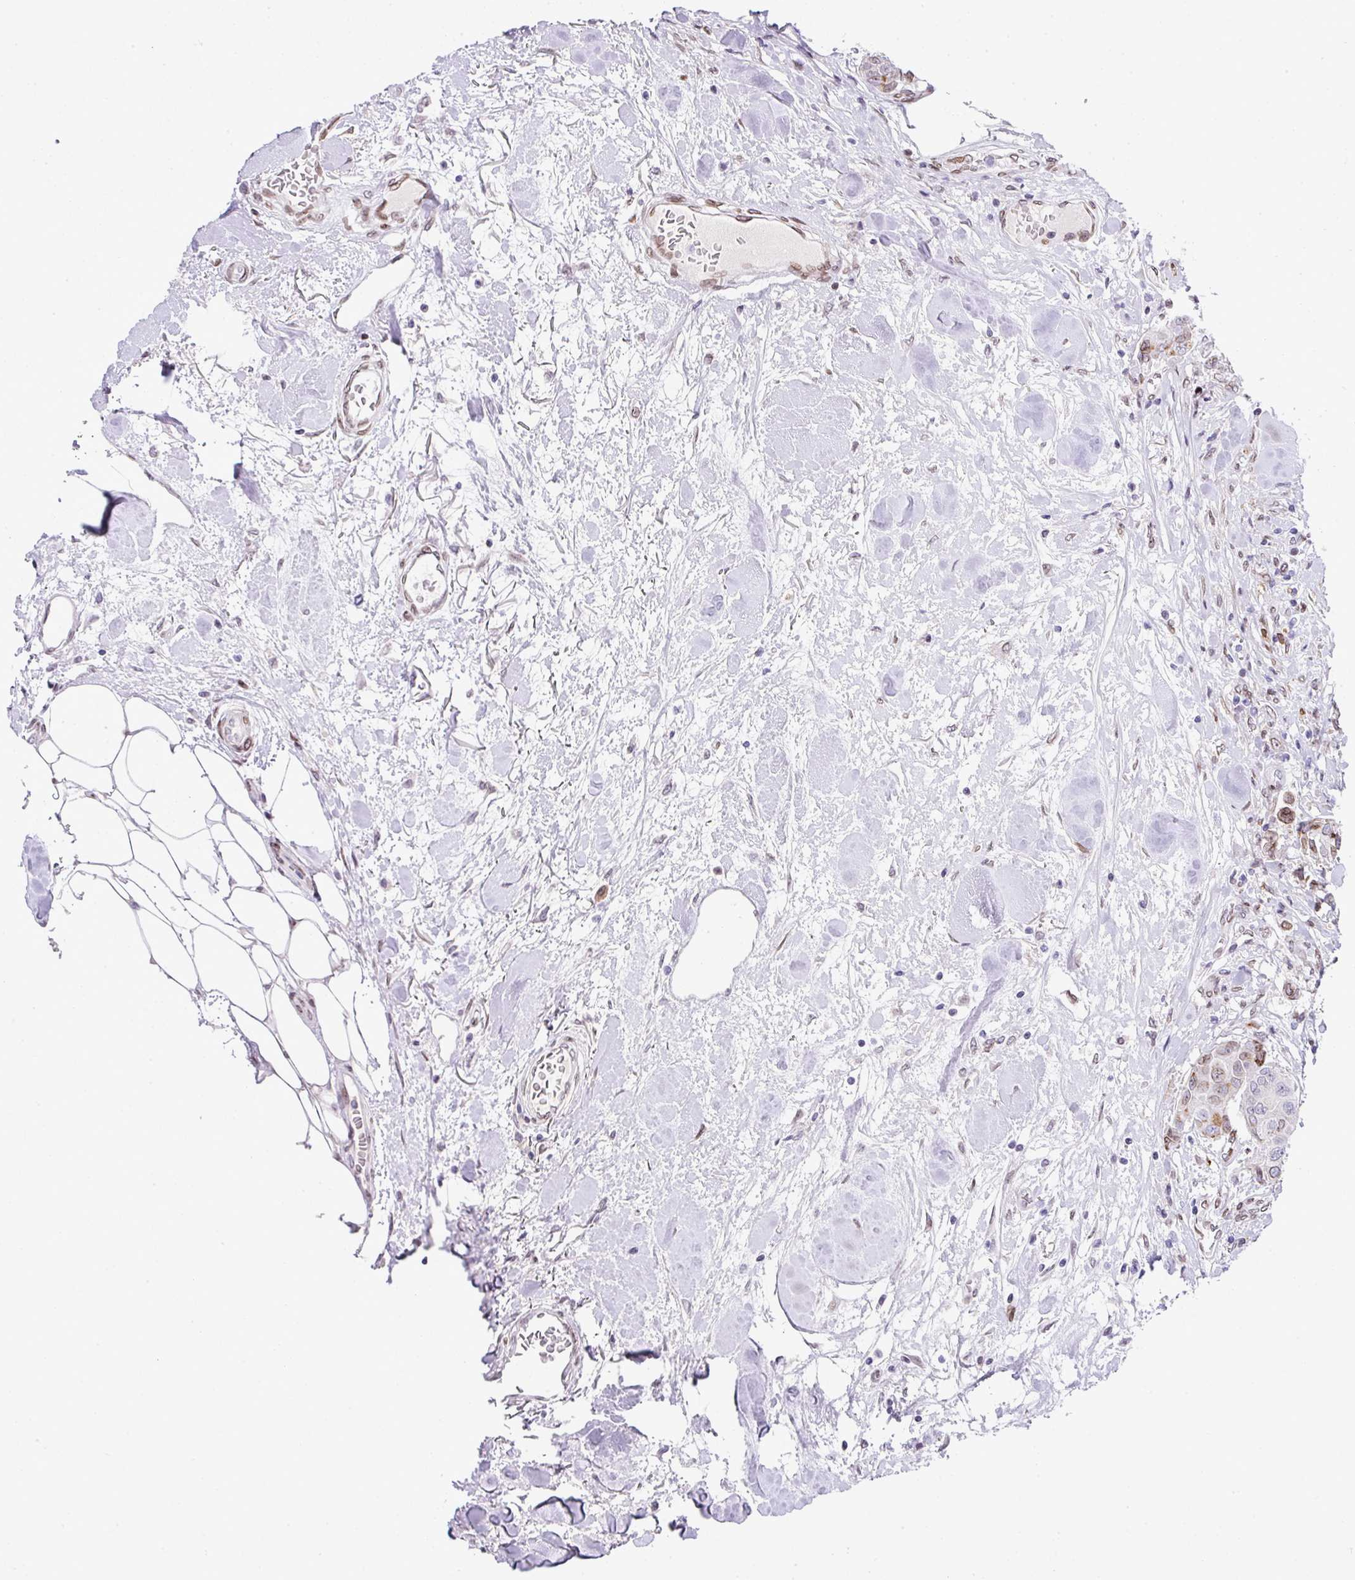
{"staining": {"intensity": "moderate", "quantity": "<25%", "location": "nuclear"}, "tissue": "breast cancer", "cell_type": "Tumor cells", "image_type": "cancer", "snomed": [{"axis": "morphology", "description": "Duct carcinoma"}, {"axis": "topography", "description": "Breast"}, {"axis": "topography", "description": "Lymph node"}], "caption": "Protein staining of breast cancer (intraductal carcinoma) tissue reveals moderate nuclear staining in approximately <25% of tumor cells. (DAB IHC with brightfield microscopy, high magnification).", "gene": "PLK1", "patient": {"sex": "female", "age": 80}}